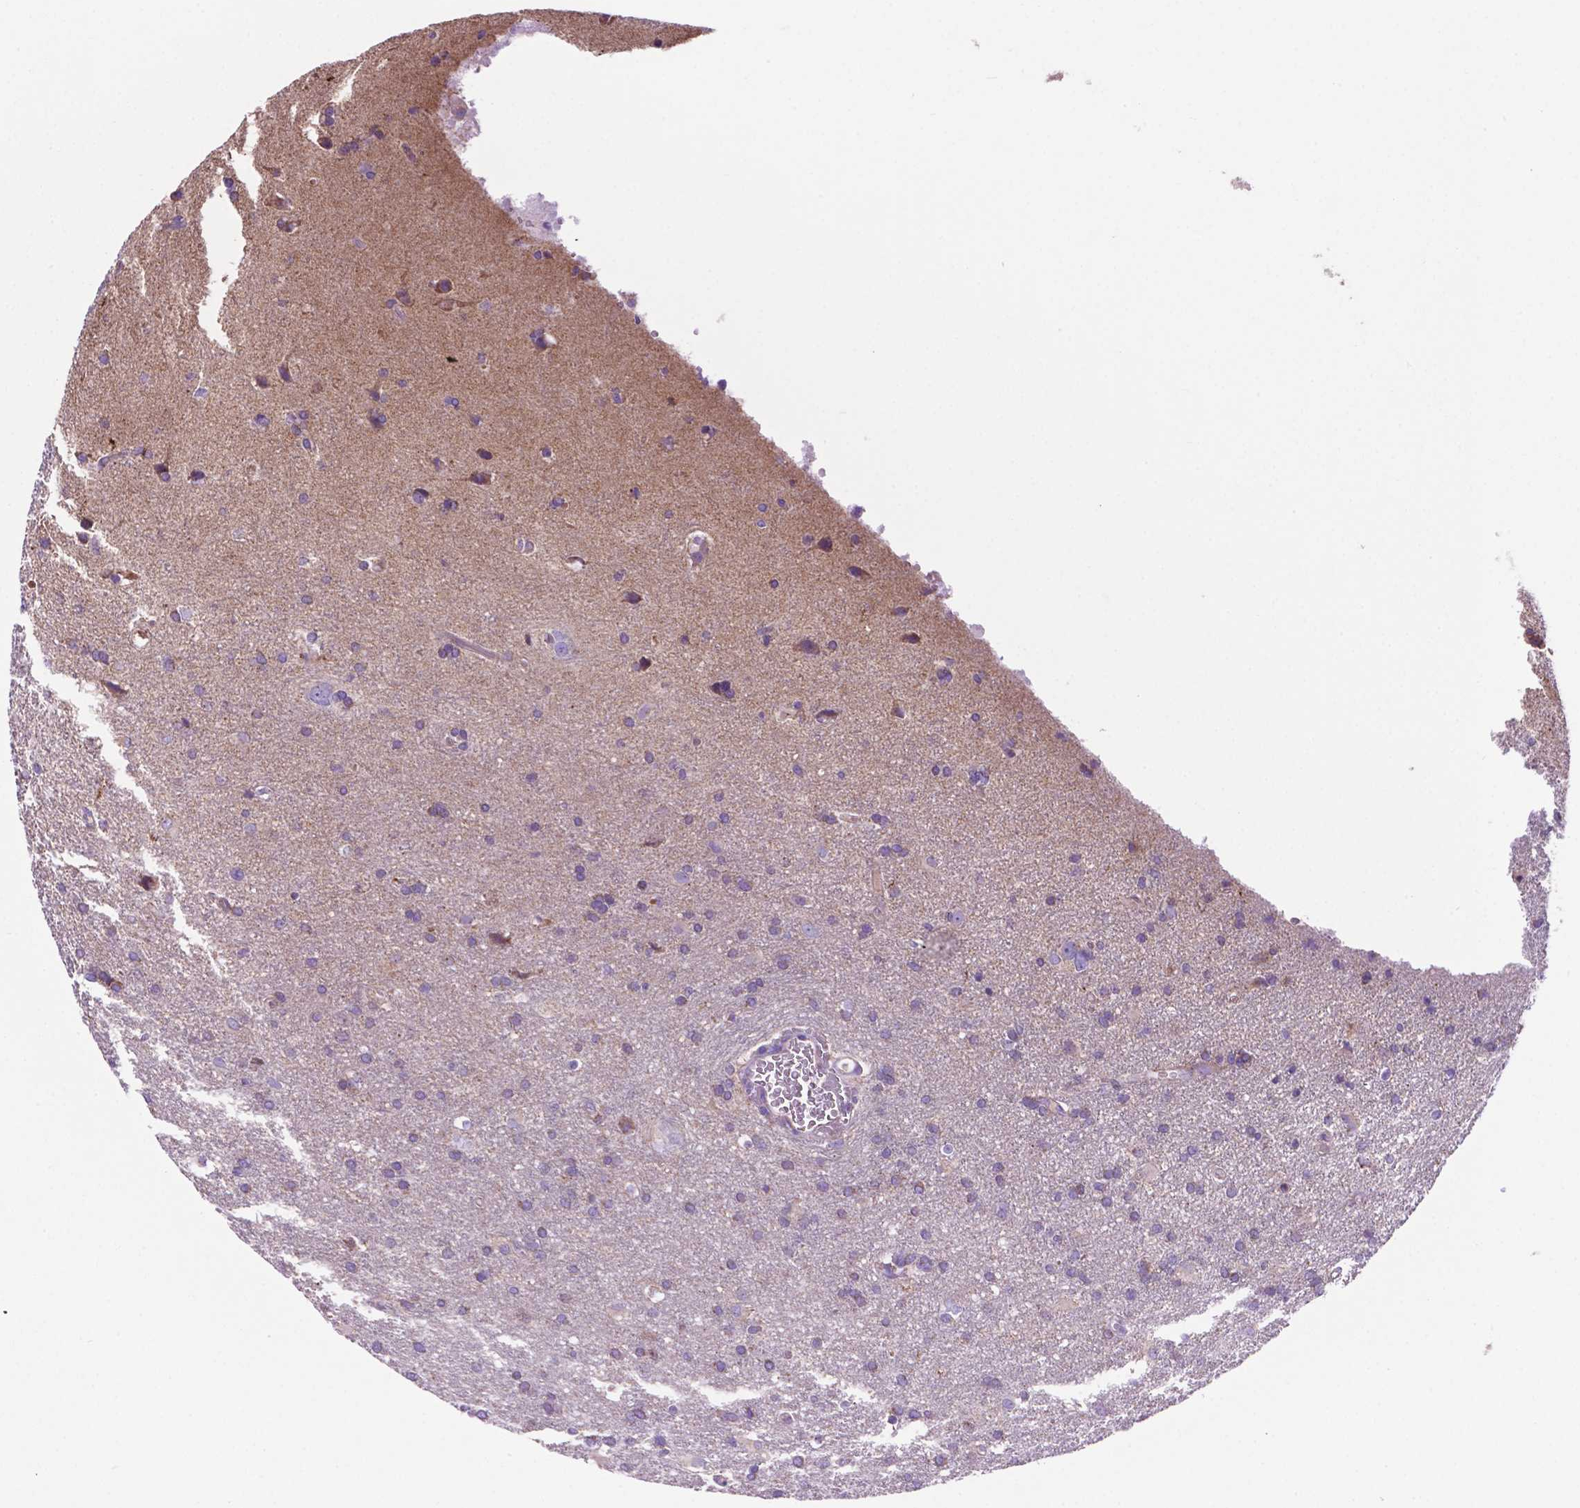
{"staining": {"intensity": "negative", "quantity": "none", "location": "none"}, "tissue": "glioma", "cell_type": "Tumor cells", "image_type": "cancer", "snomed": [{"axis": "morphology", "description": "Glioma, malignant, Low grade"}, {"axis": "topography", "description": "Brain"}], "caption": "This is a image of immunohistochemistry staining of glioma, which shows no positivity in tumor cells.", "gene": "TMEM121B", "patient": {"sex": "male", "age": 66}}